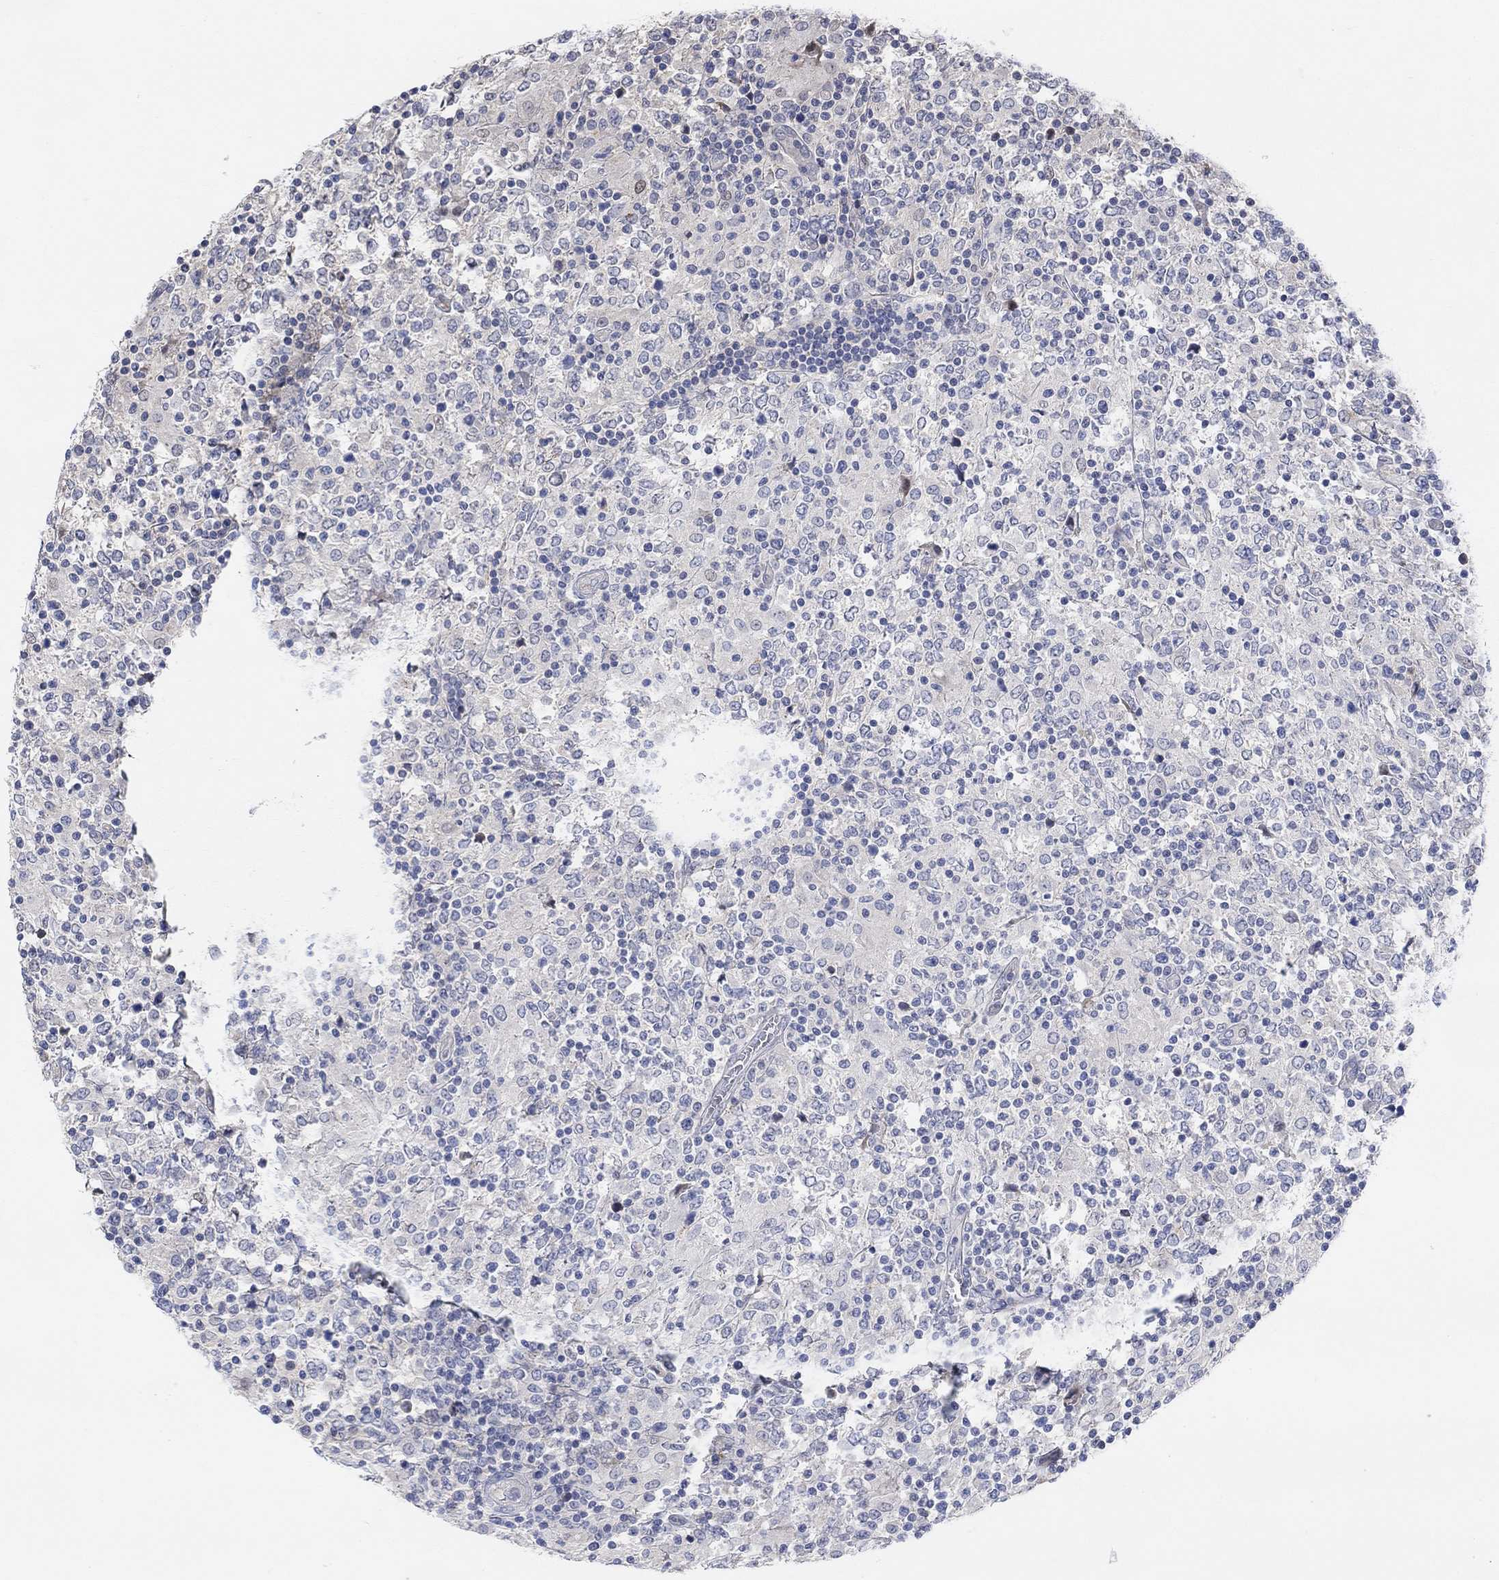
{"staining": {"intensity": "negative", "quantity": "none", "location": "none"}, "tissue": "lymphoma", "cell_type": "Tumor cells", "image_type": "cancer", "snomed": [{"axis": "morphology", "description": "Malignant lymphoma, non-Hodgkin's type, High grade"}, {"axis": "topography", "description": "Lymph node"}], "caption": "Micrograph shows no protein positivity in tumor cells of high-grade malignant lymphoma, non-Hodgkin's type tissue.", "gene": "CNTF", "patient": {"sex": "female", "age": 84}}